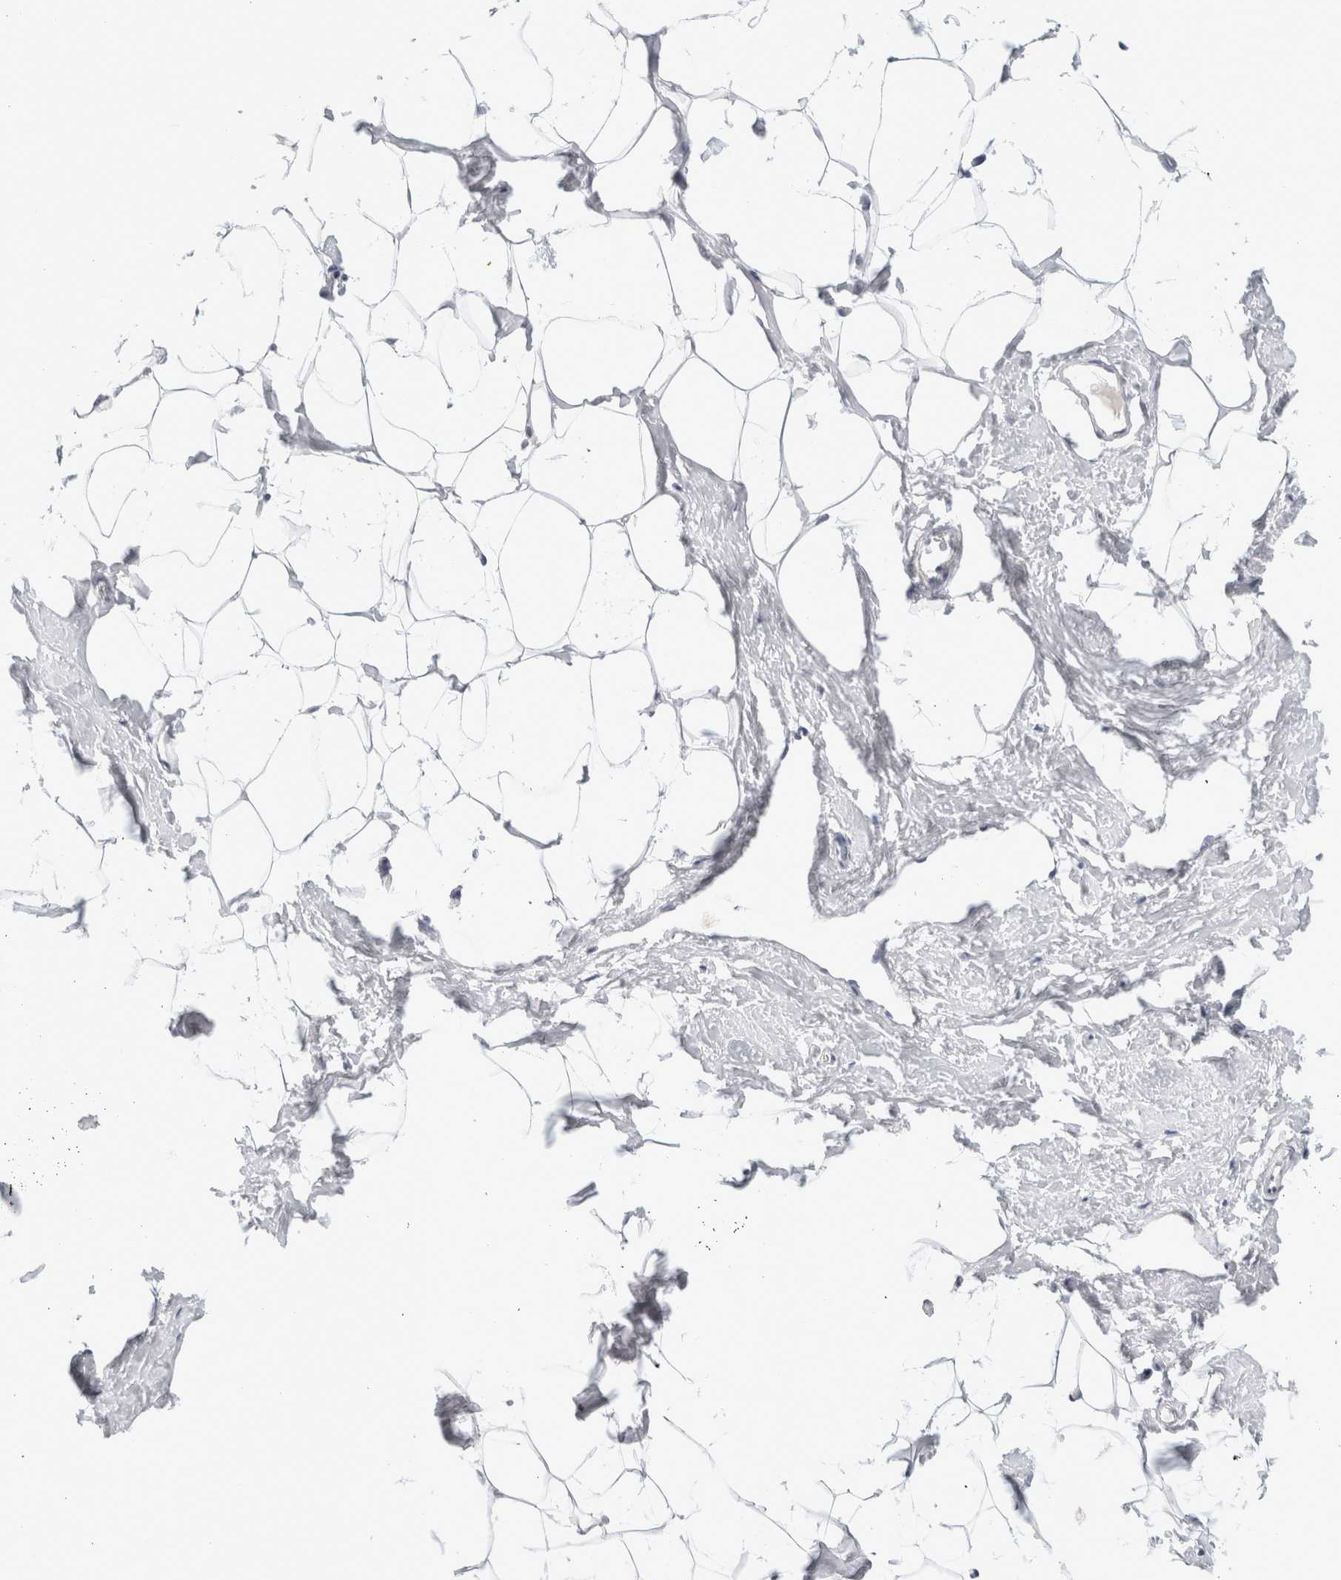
{"staining": {"intensity": "negative", "quantity": "none", "location": "none"}, "tissue": "adipose tissue", "cell_type": "Adipocytes", "image_type": "normal", "snomed": [{"axis": "morphology", "description": "Normal tissue, NOS"}, {"axis": "morphology", "description": "Fibrosis, NOS"}, {"axis": "topography", "description": "Breast"}, {"axis": "topography", "description": "Adipose tissue"}], "caption": "Protein analysis of unremarkable adipose tissue demonstrates no significant staining in adipocytes.", "gene": "FAHD1", "patient": {"sex": "female", "age": 39}}